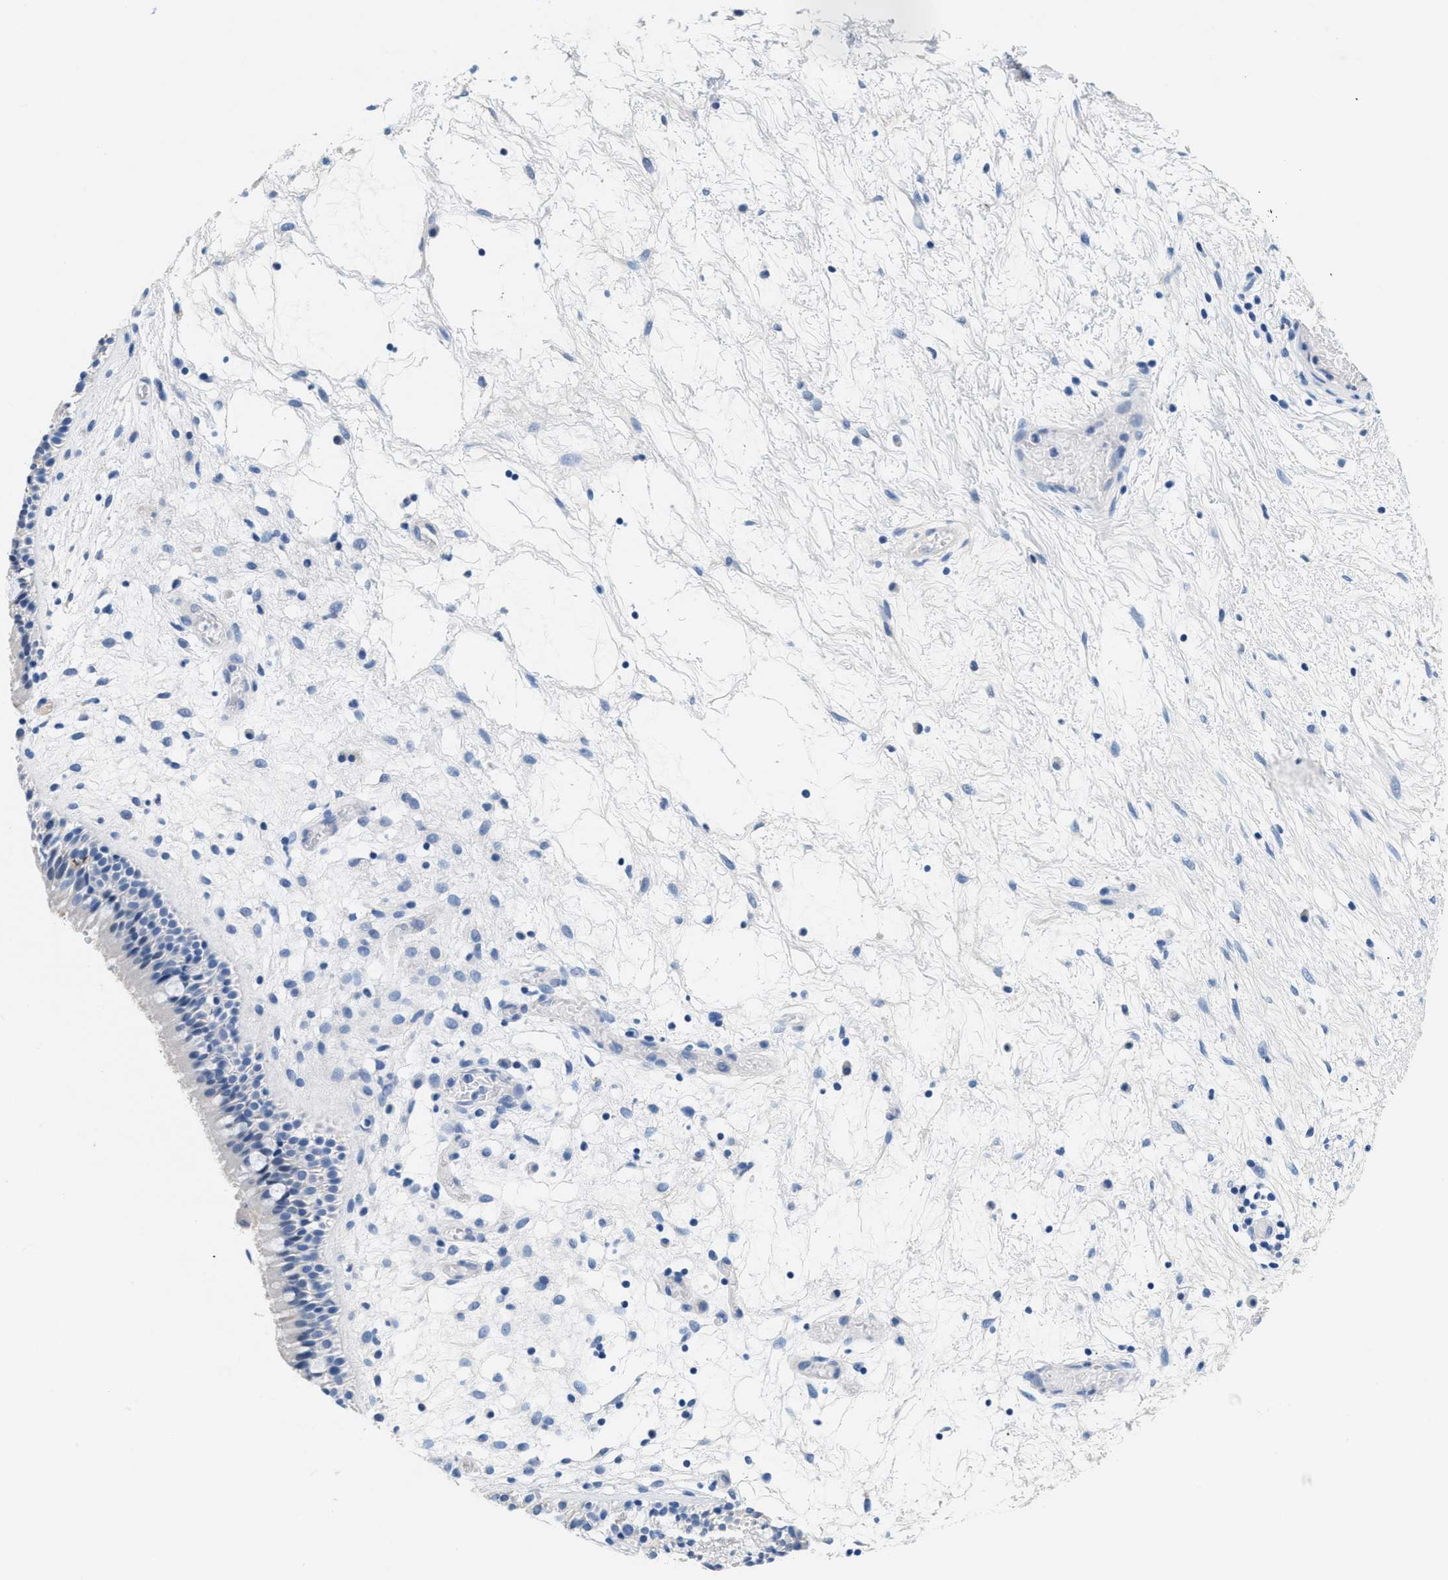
{"staining": {"intensity": "negative", "quantity": "none", "location": "none"}, "tissue": "nasopharynx", "cell_type": "Respiratory epithelial cells", "image_type": "normal", "snomed": [{"axis": "morphology", "description": "Normal tissue, NOS"}, {"axis": "morphology", "description": "Inflammation, NOS"}, {"axis": "topography", "description": "Nasopharynx"}], "caption": "A micrograph of human nasopharynx is negative for staining in respiratory epithelial cells. Nuclei are stained in blue.", "gene": "SLFN13", "patient": {"sex": "male", "age": 48}}